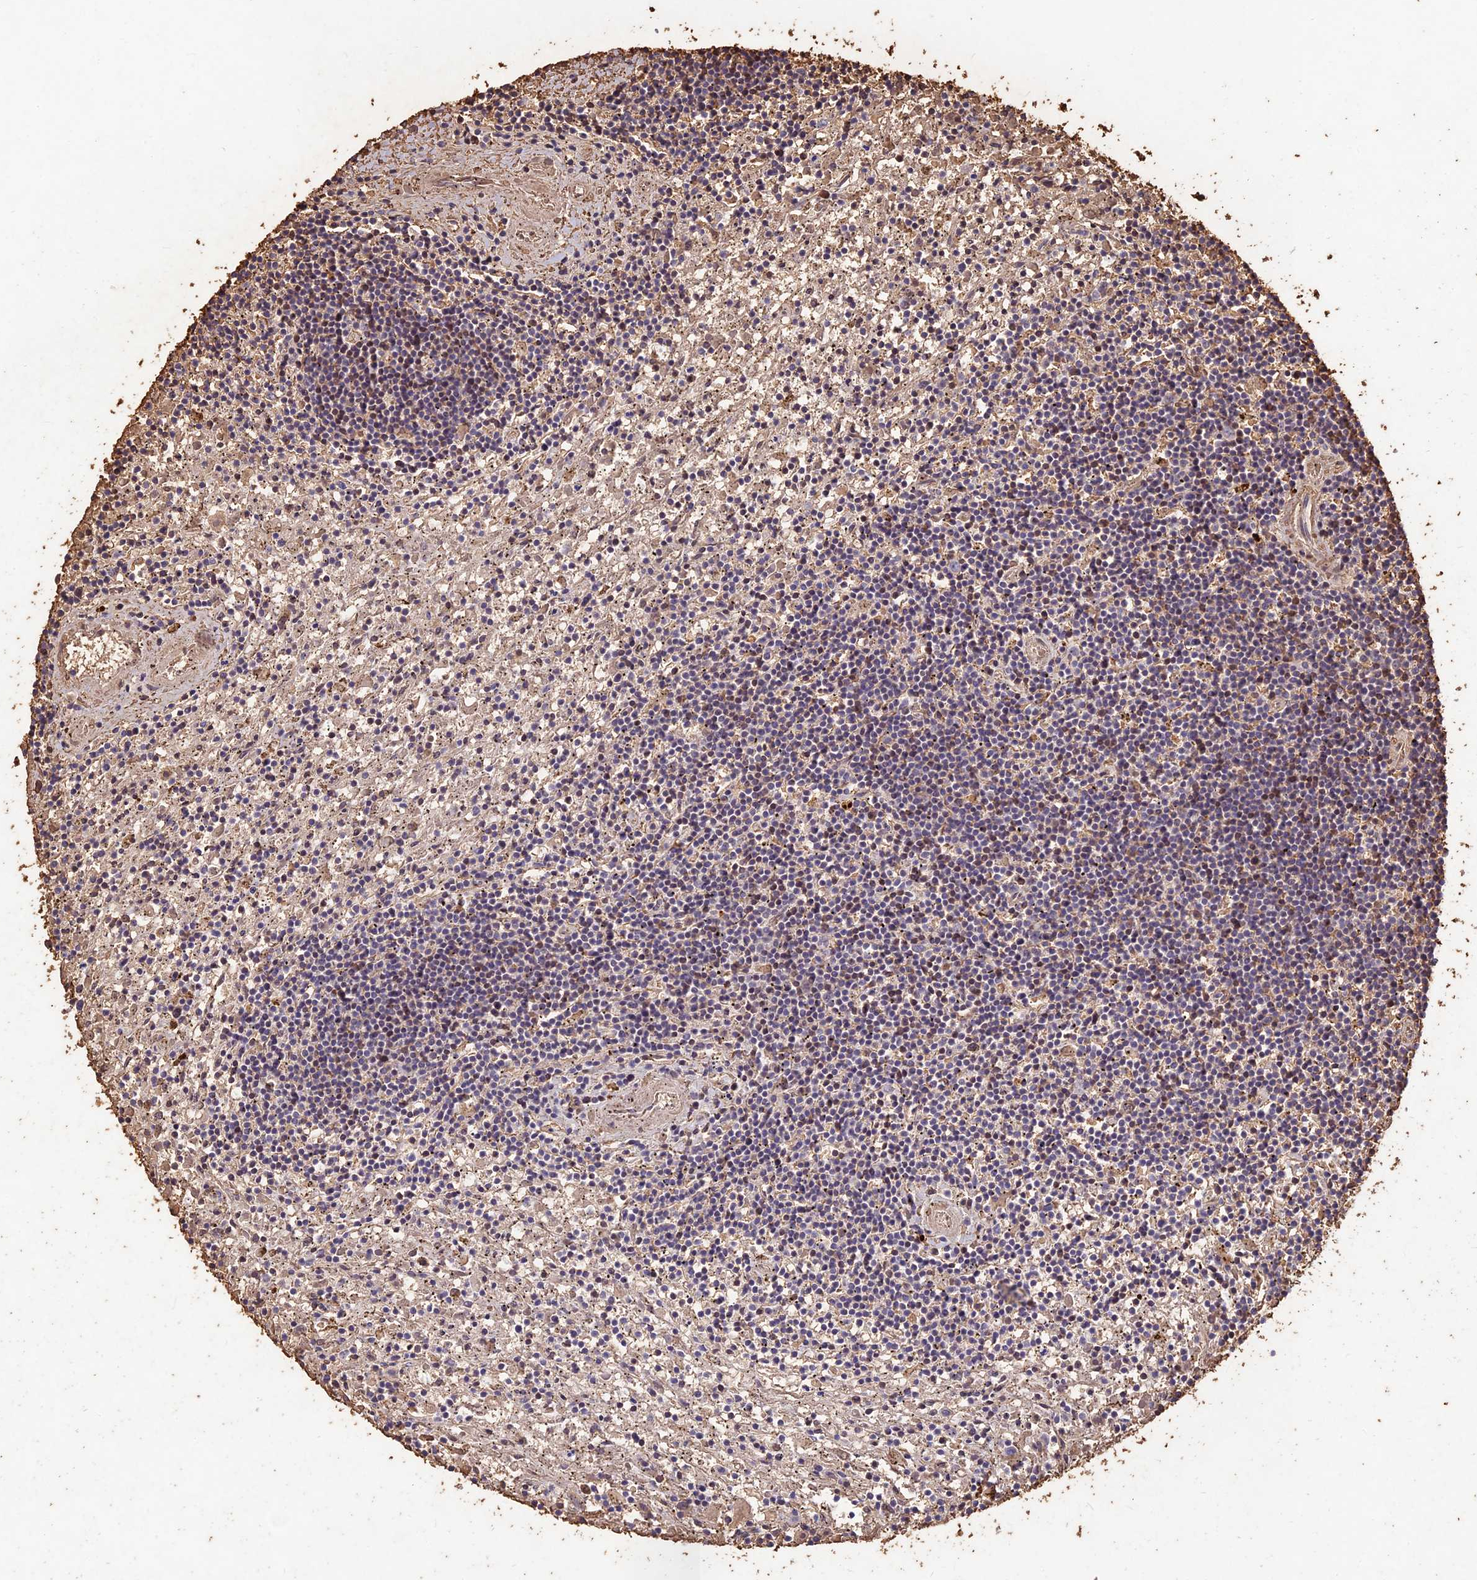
{"staining": {"intensity": "negative", "quantity": "none", "location": "none"}, "tissue": "lymphoma", "cell_type": "Tumor cells", "image_type": "cancer", "snomed": [{"axis": "morphology", "description": "Malignant lymphoma, non-Hodgkin's type, Low grade"}, {"axis": "topography", "description": "Spleen"}], "caption": "This is an IHC histopathology image of lymphoma. There is no expression in tumor cells.", "gene": "PPP1R11", "patient": {"sex": "male", "age": 76}}